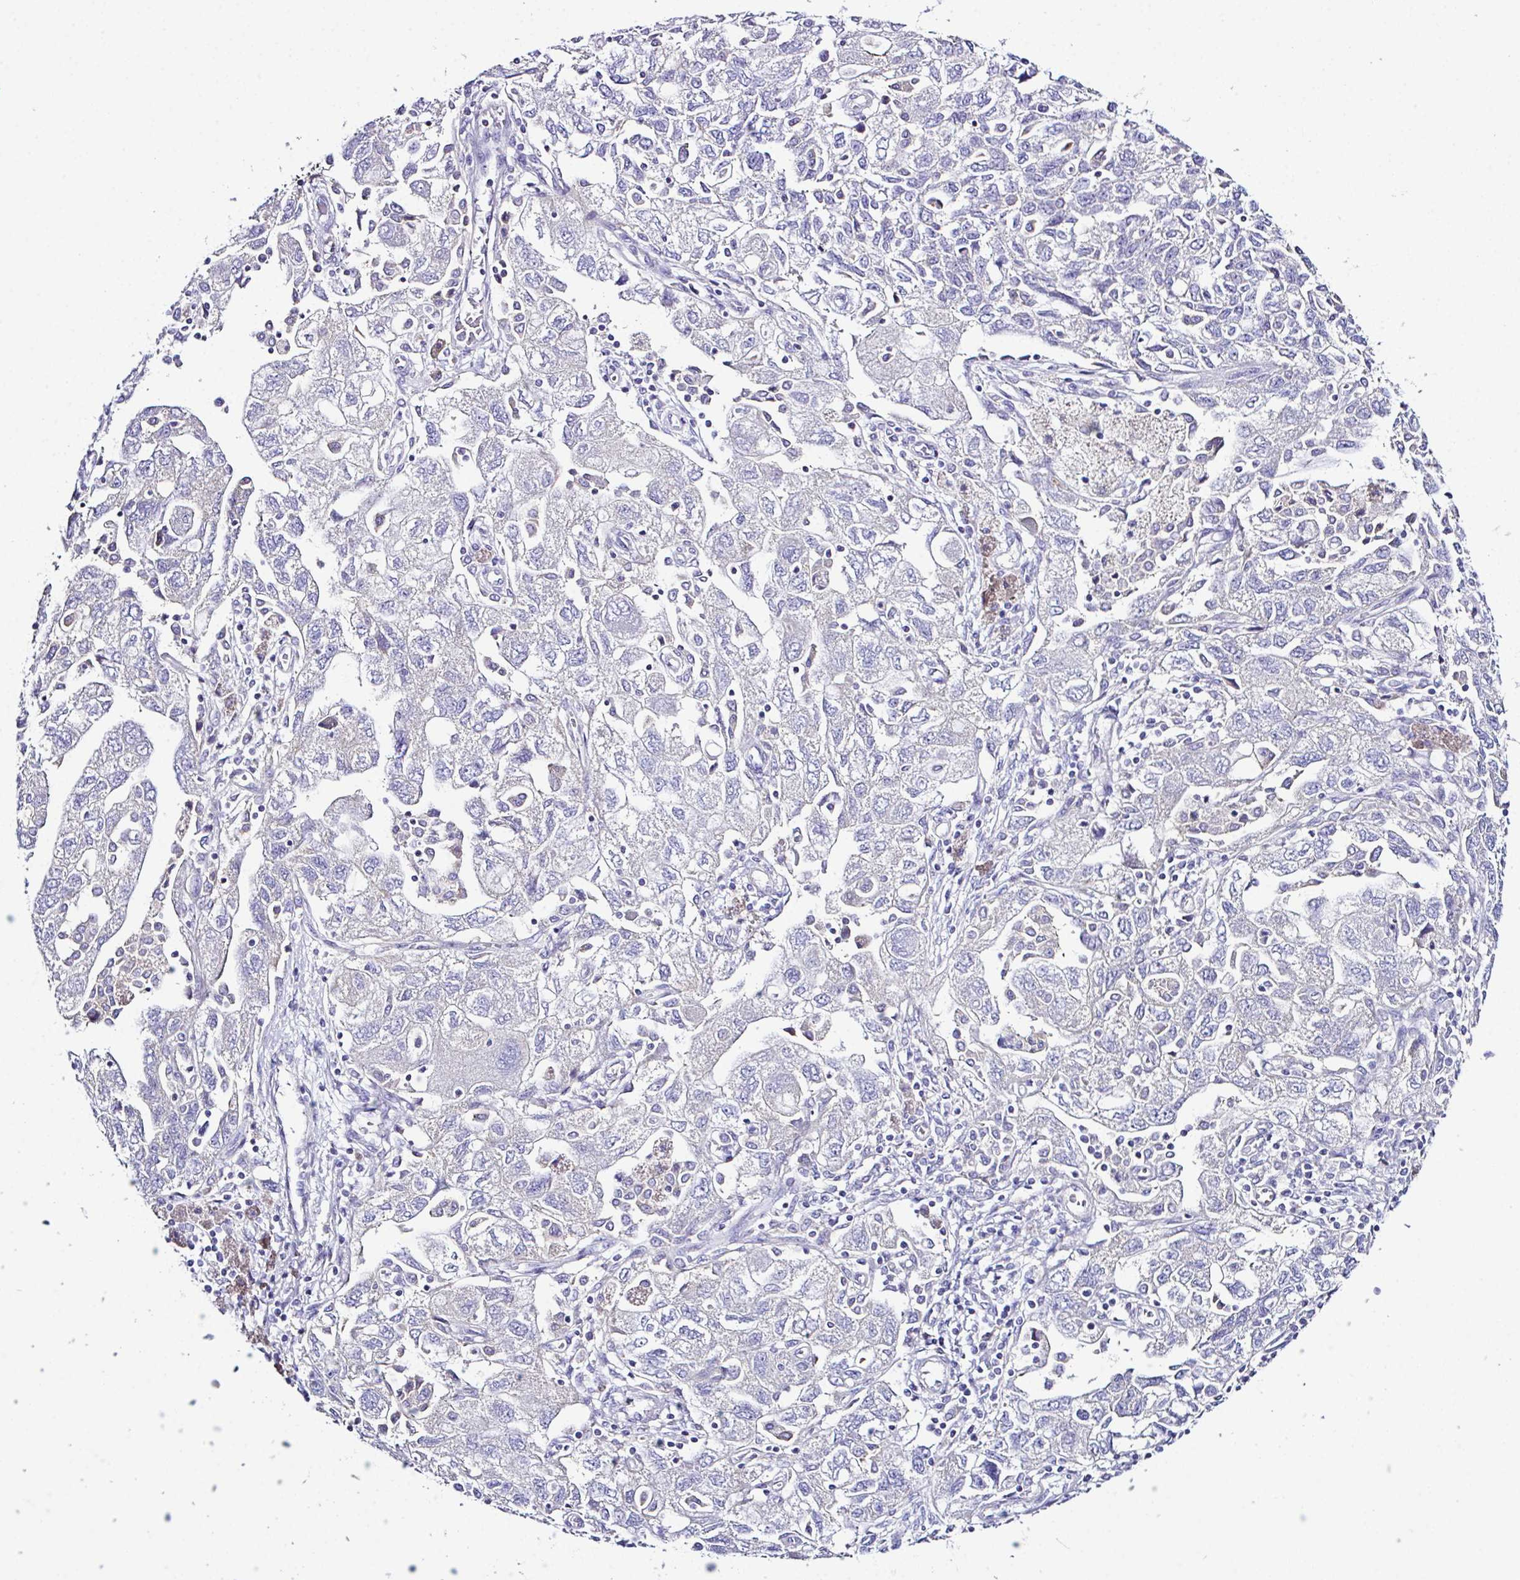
{"staining": {"intensity": "negative", "quantity": "none", "location": "none"}, "tissue": "ovarian cancer", "cell_type": "Tumor cells", "image_type": "cancer", "snomed": [{"axis": "morphology", "description": "Carcinoma, NOS"}, {"axis": "morphology", "description": "Cystadenocarcinoma, serous, NOS"}, {"axis": "topography", "description": "Ovary"}], "caption": "Tumor cells show no significant expression in ovarian cancer (serous cystadenocarcinoma).", "gene": "OR4P4", "patient": {"sex": "female", "age": 69}}